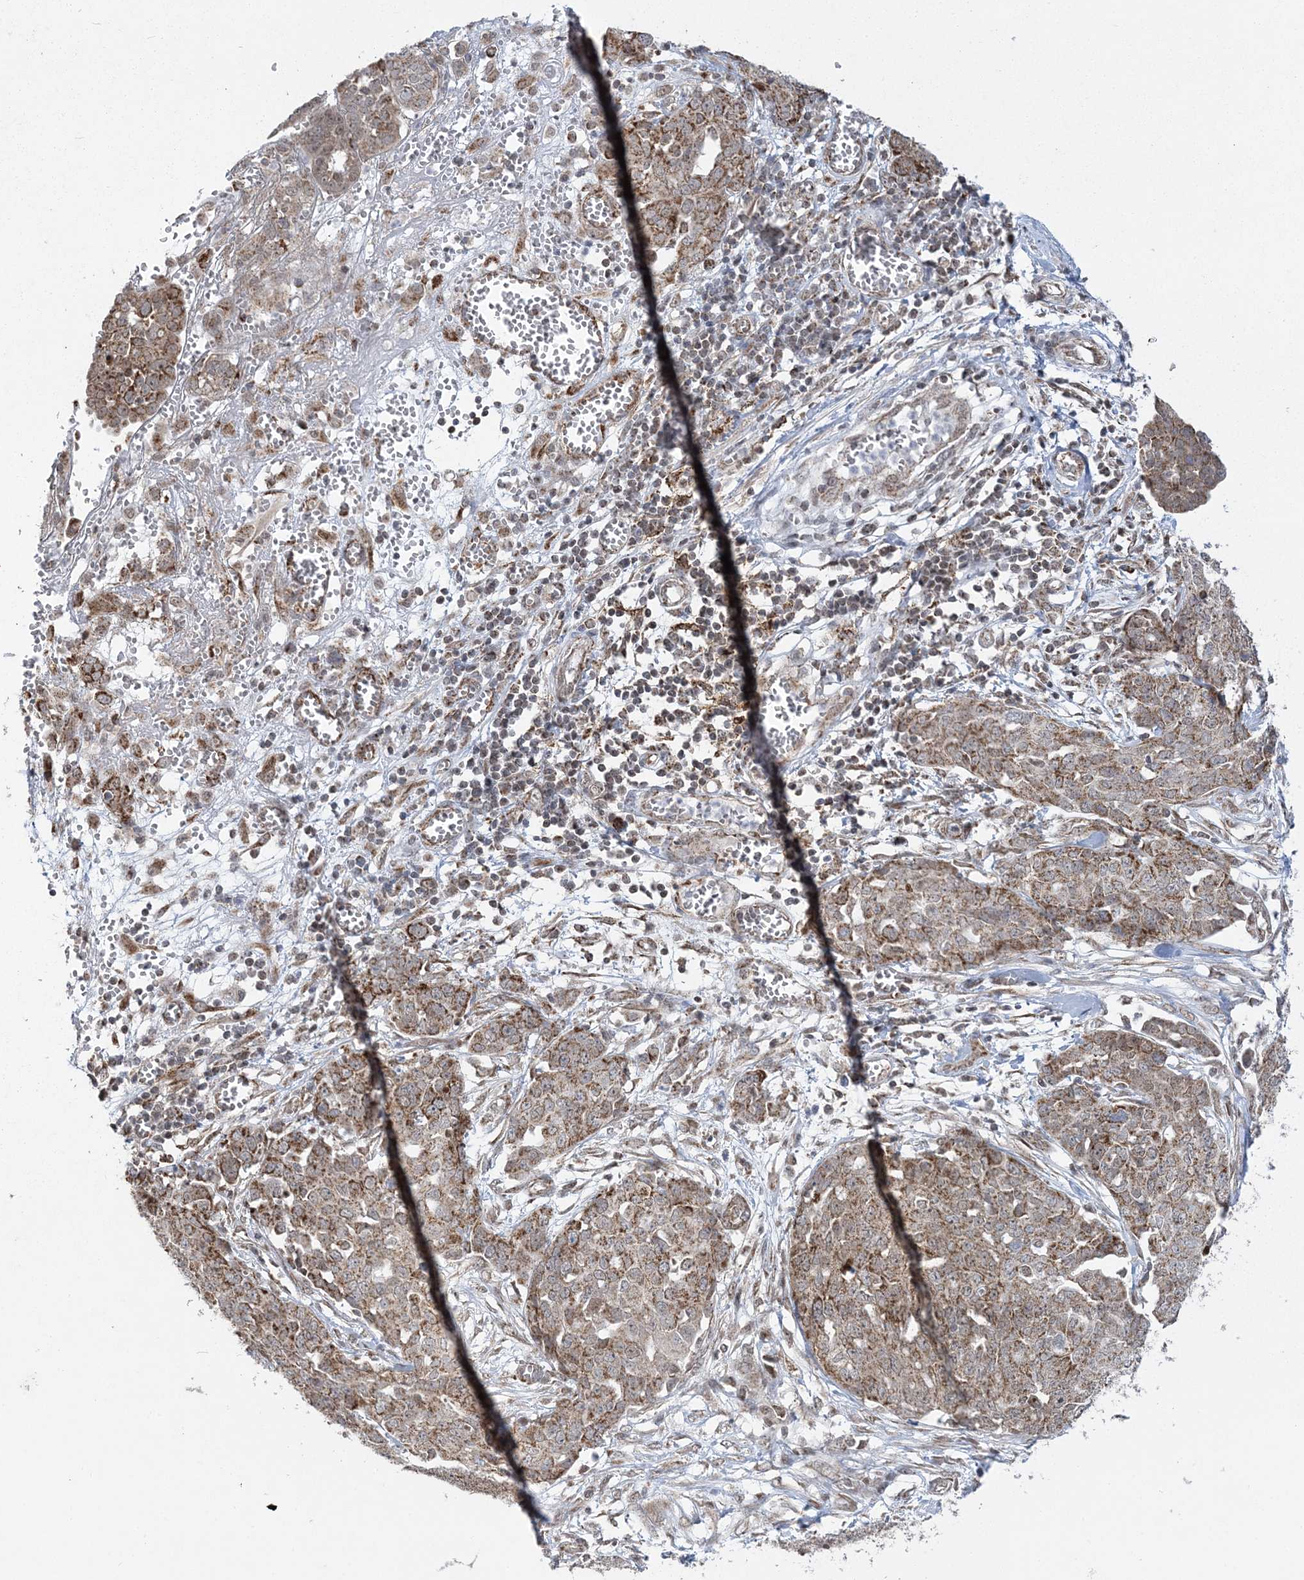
{"staining": {"intensity": "moderate", "quantity": ">75%", "location": "cytoplasmic/membranous"}, "tissue": "ovarian cancer", "cell_type": "Tumor cells", "image_type": "cancer", "snomed": [{"axis": "morphology", "description": "Cystadenocarcinoma, serous, NOS"}, {"axis": "topography", "description": "Soft tissue"}, {"axis": "topography", "description": "Ovary"}], "caption": "Immunohistochemical staining of ovarian serous cystadenocarcinoma demonstrates medium levels of moderate cytoplasmic/membranous staining in about >75% of tumor cells.", "gene": "GRSF1", "patient": {"sex": "female", "age": 57}}